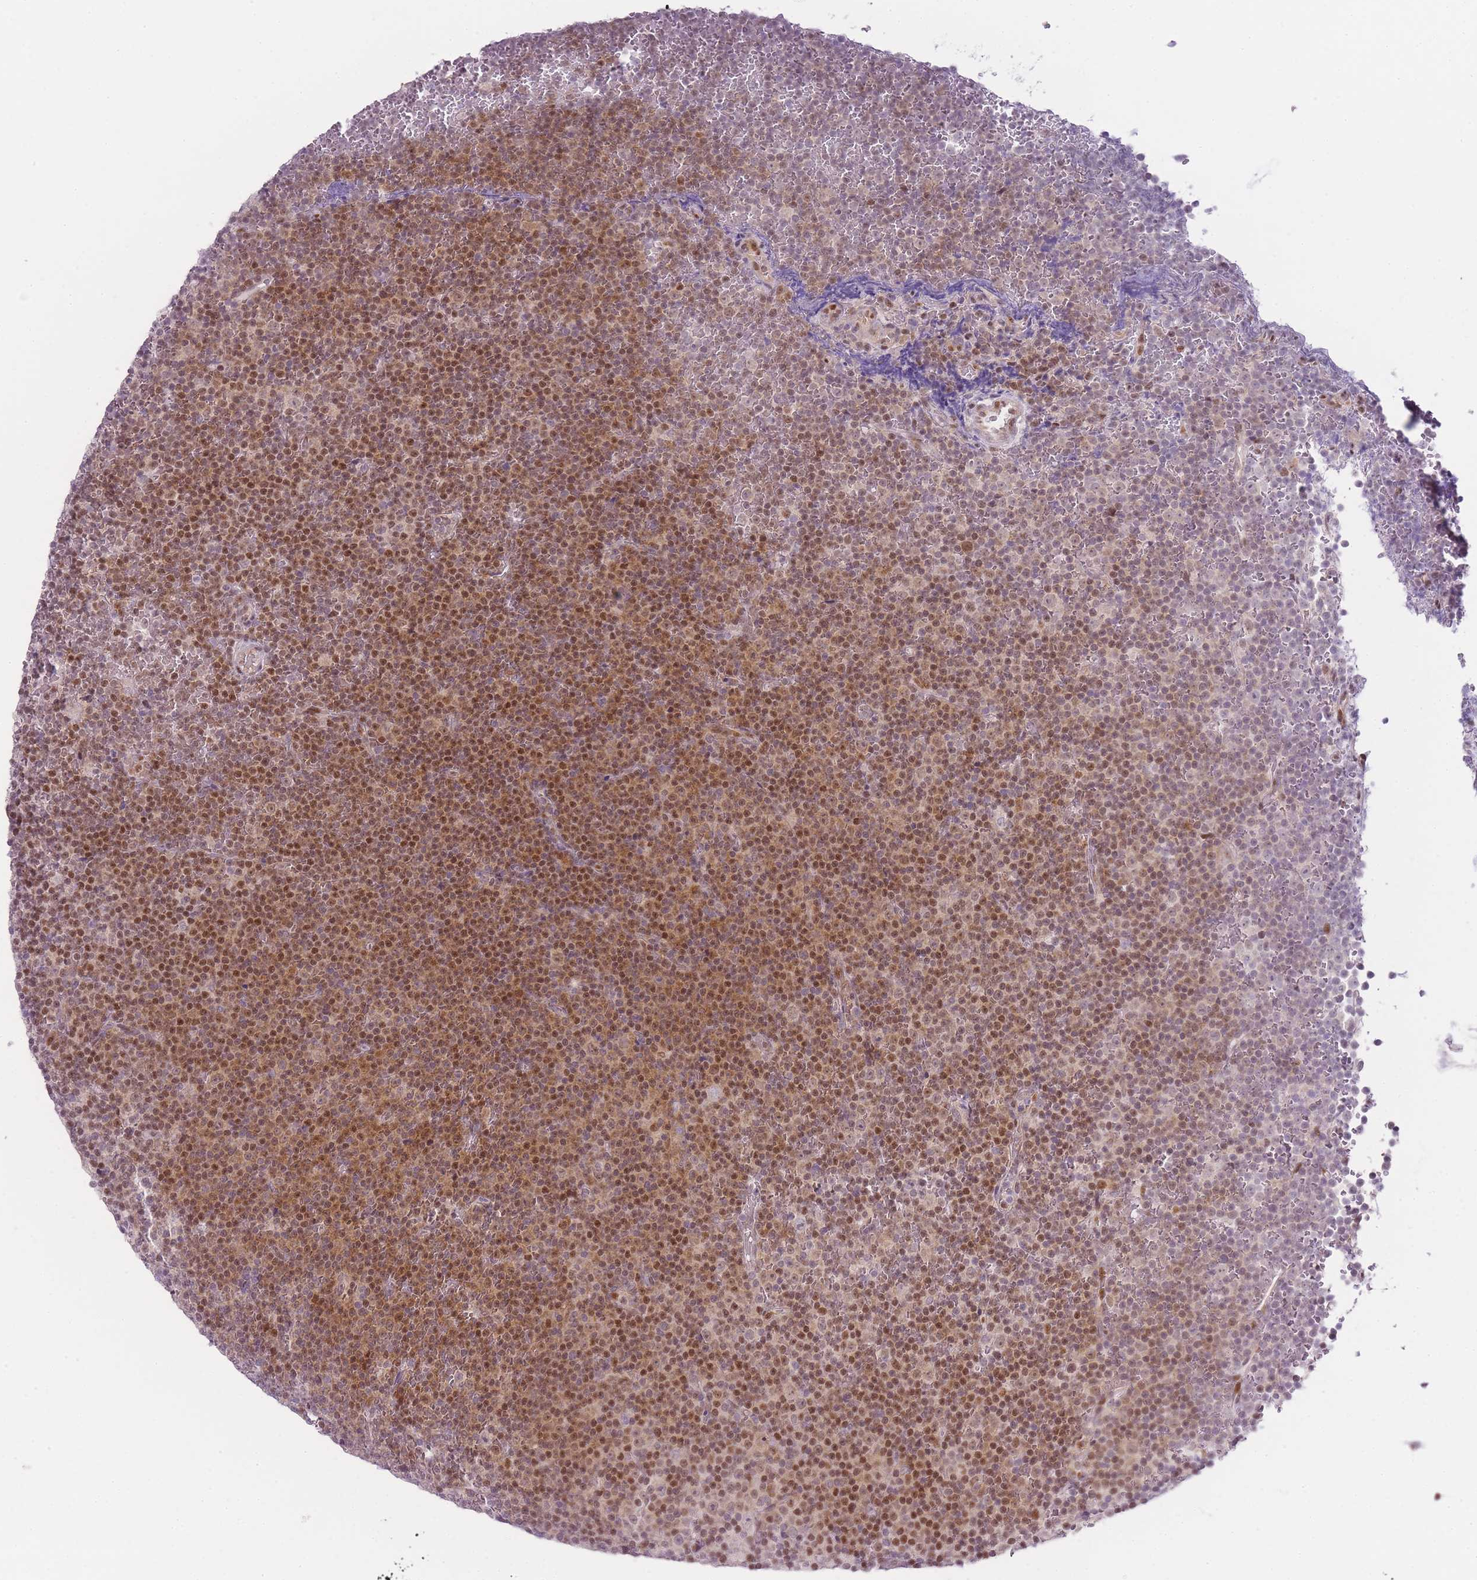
{"staining": {"intensity": "moderate", "quantity": ">75%", "location": "nuclear"}, "tissue": "lymphoma", "cell_type": "Tumor cells", "image_type": "cancer", "snomed": [{"axis": "morphology", "description": "Malignant lymphoma, non-Hodgkin's type, Low grade"}, {"axis": "topography", "description": "Lymph node"}], "caption": "Lymphoma stained for a protein (brown) reveals moderate nuclear positive expression in about >75% of tumor cells.", "gene": "OGG1", "patient": {"sex": "female", "age": 67}}